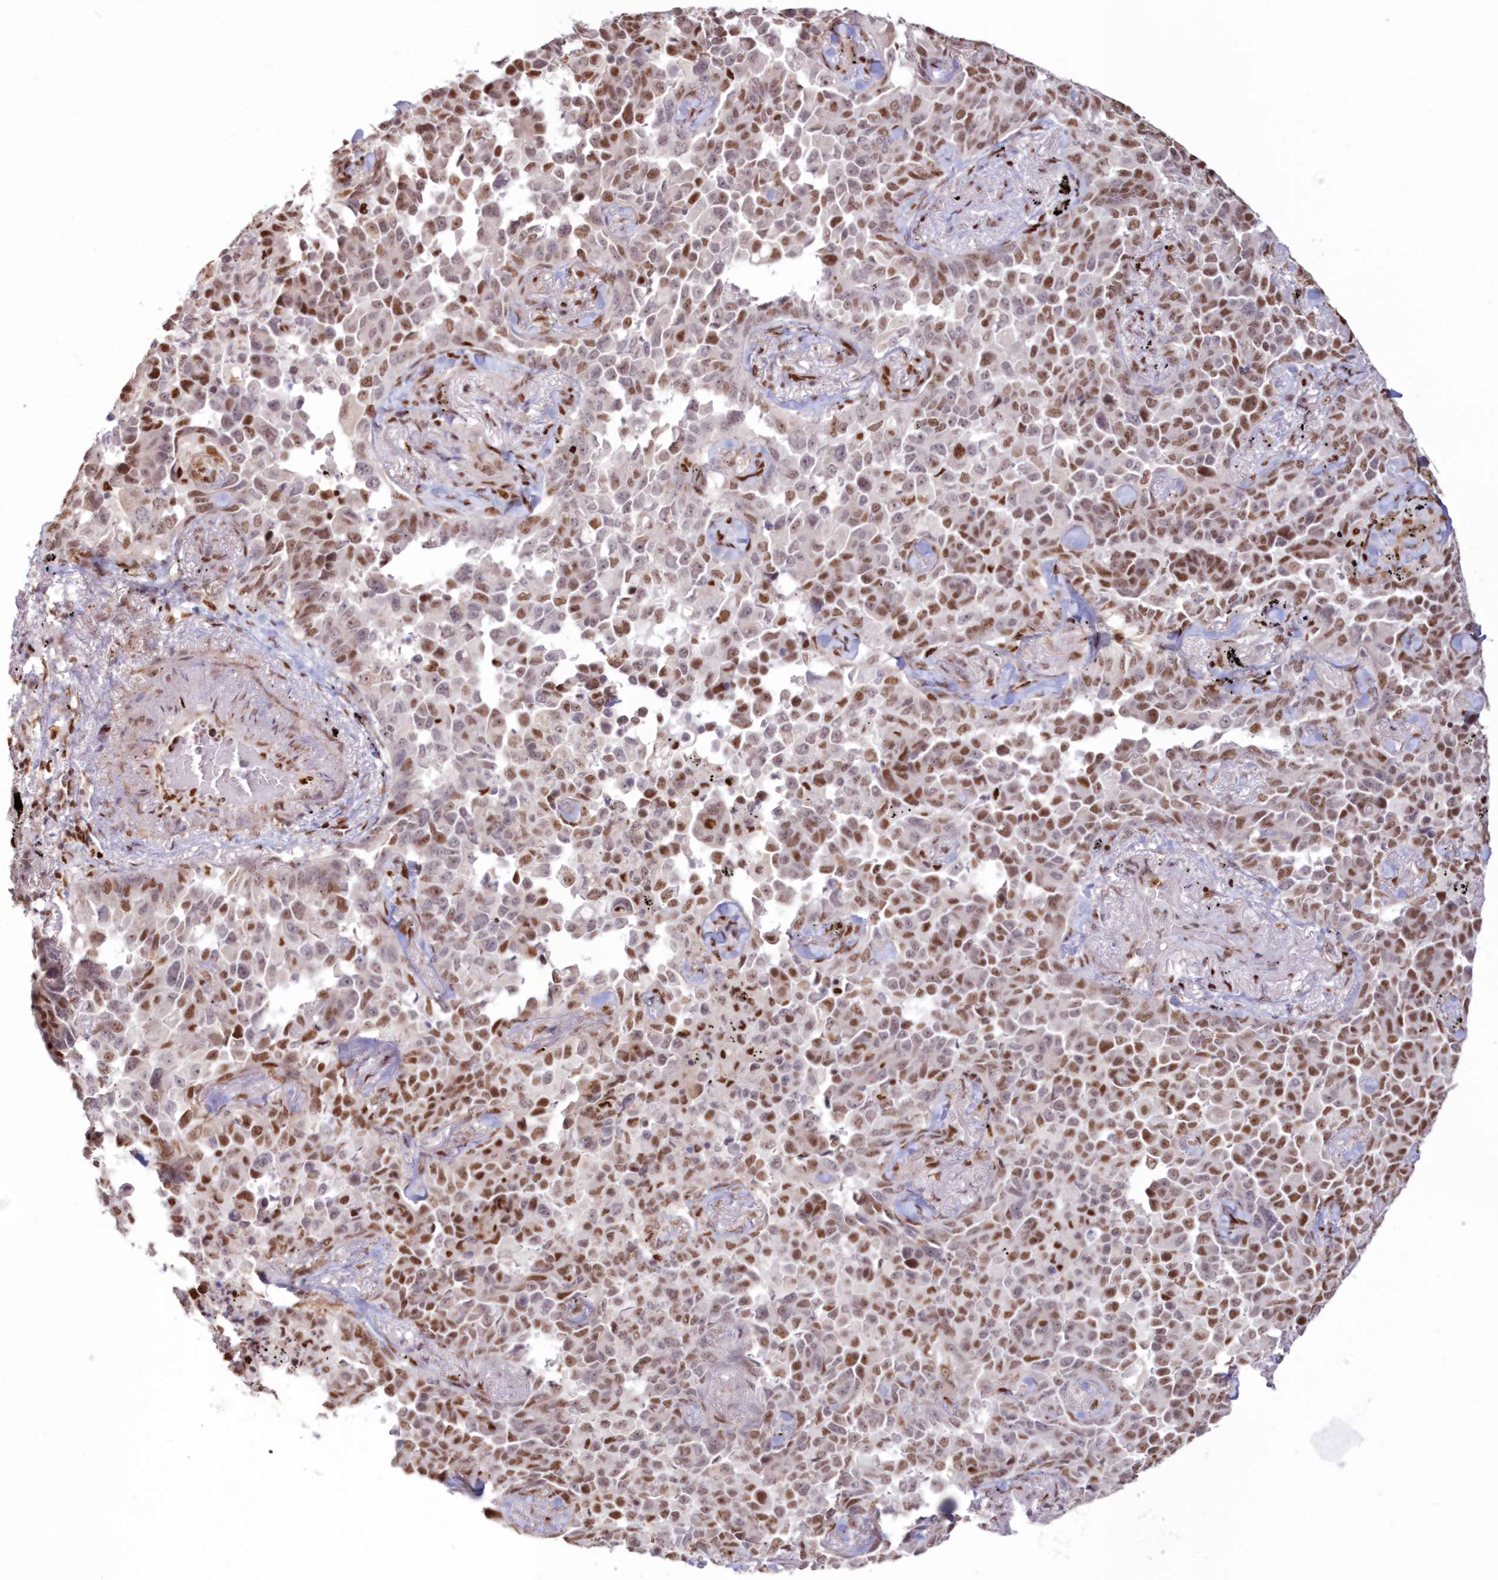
{"staining": {"intensity": "moderate", "quantity": ">75%", "location": "nuclear"}, "tissue": "lung cancer", "cell_type": "Tumor cells", "image_type": "cancer", "snomed": [{"axis": "morphology", "description": "Adenocarcinoma, NOS"}, {"axis": "topography", "description": "Lung"}], "caption": "Lung adenocarcinoma stained with a protein marker reveals moderate staining in tumor cells.", "gene": "POLR2B", "patient": {"sex": "female", "age": 67}}